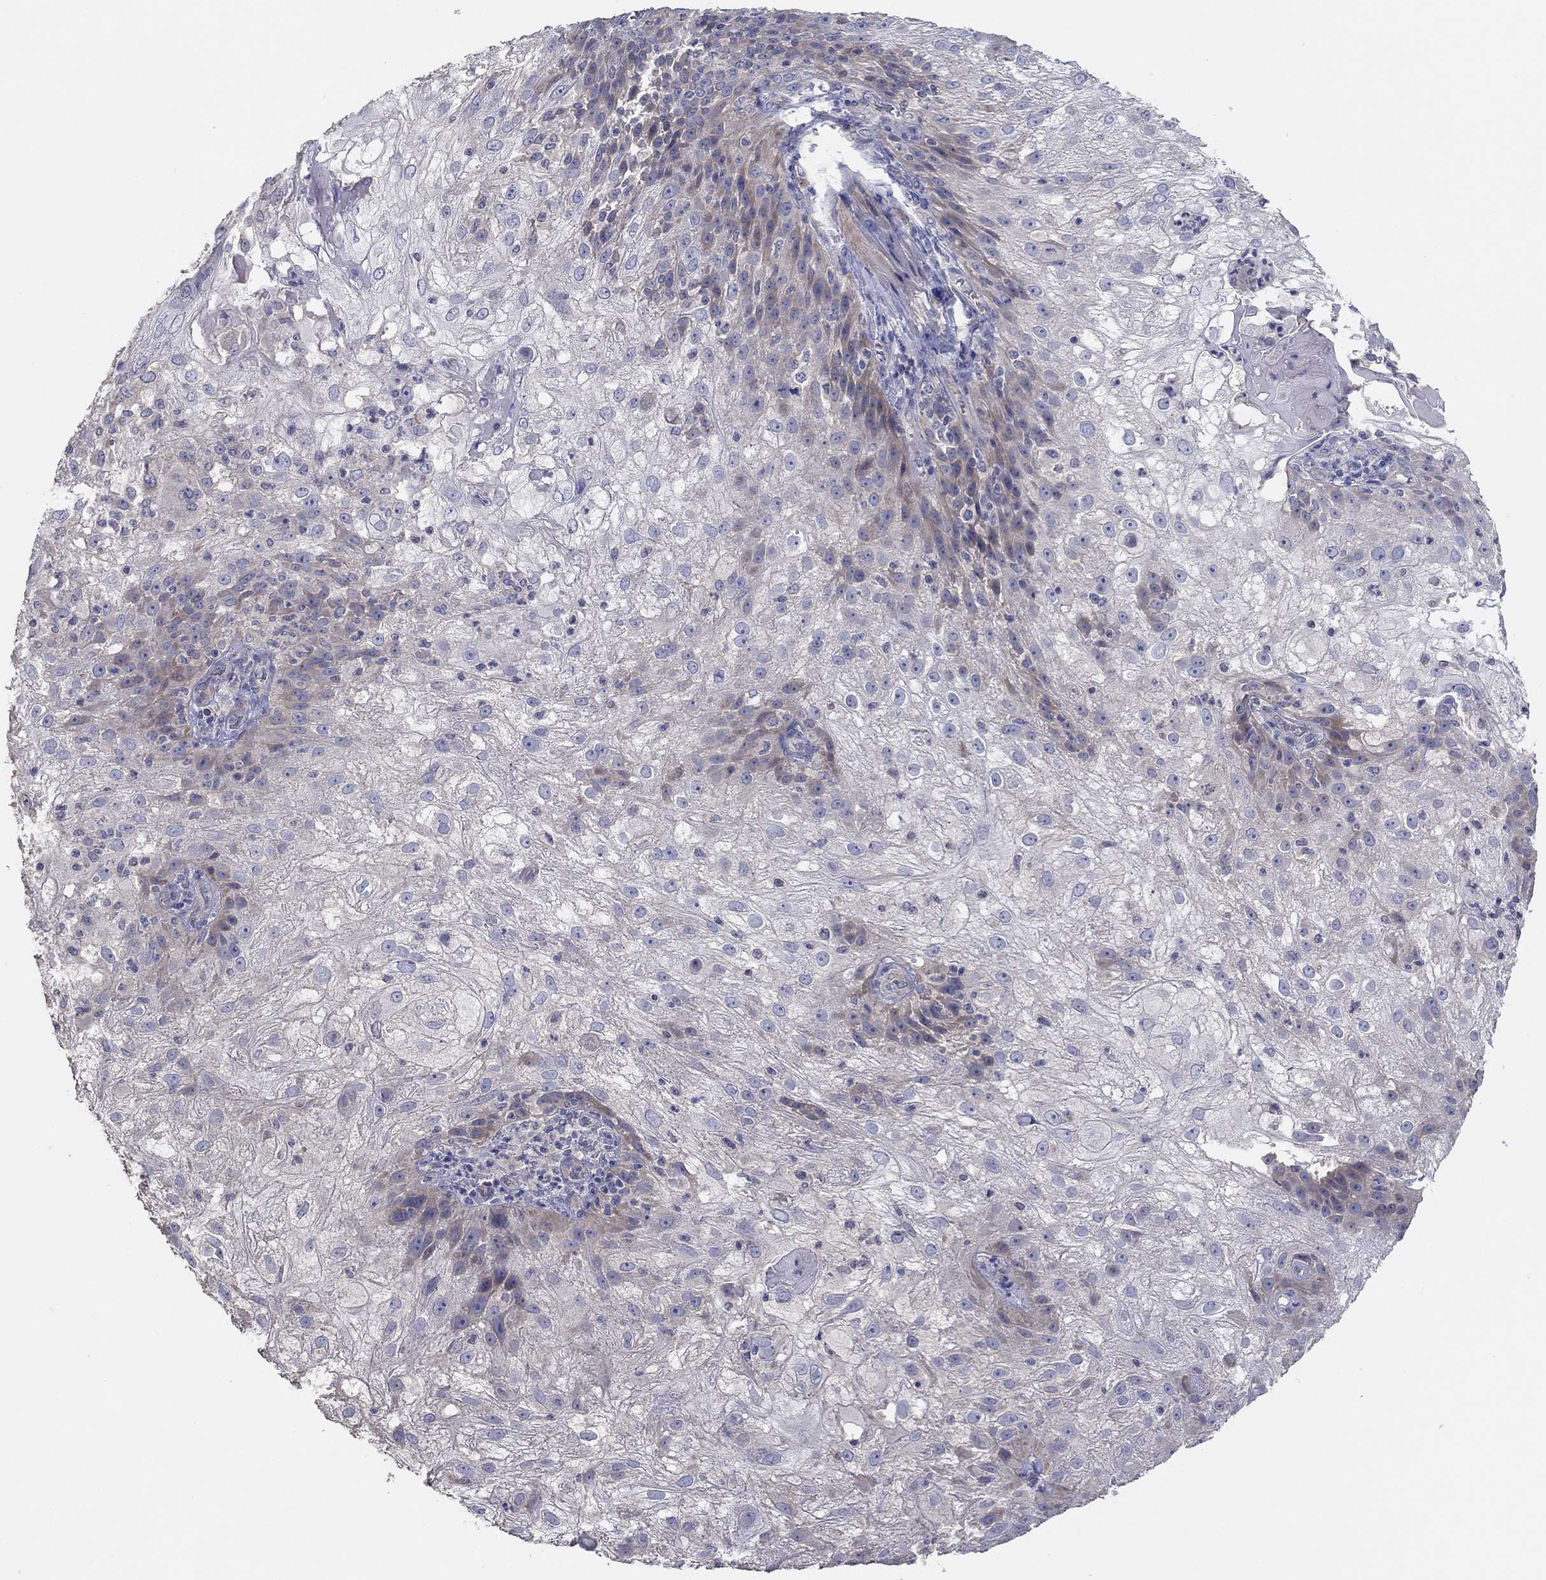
{"staining": {"intensity": "weak", "quantity": "<25%", "location": "cytoplasmic/membranous"}, "tissue": "skin cancer", "cell_type": "Tumor cells", "image_type": "cancer", "snomed": [{"axis": "morphology", "description": "Normal tissue, NOS"}, {"axis": "morphology", "description": "Squamous cell carcinoma, NOS"}, {"axis": "topography", "description": "Skin"}], "caption": "Skin cancer (squamous cell carcinoma) stained for a protein using IHC exhibits no staining tumor cells.", "gene": "DOCK3", "patient": {"sex": "female", "age": 83}}